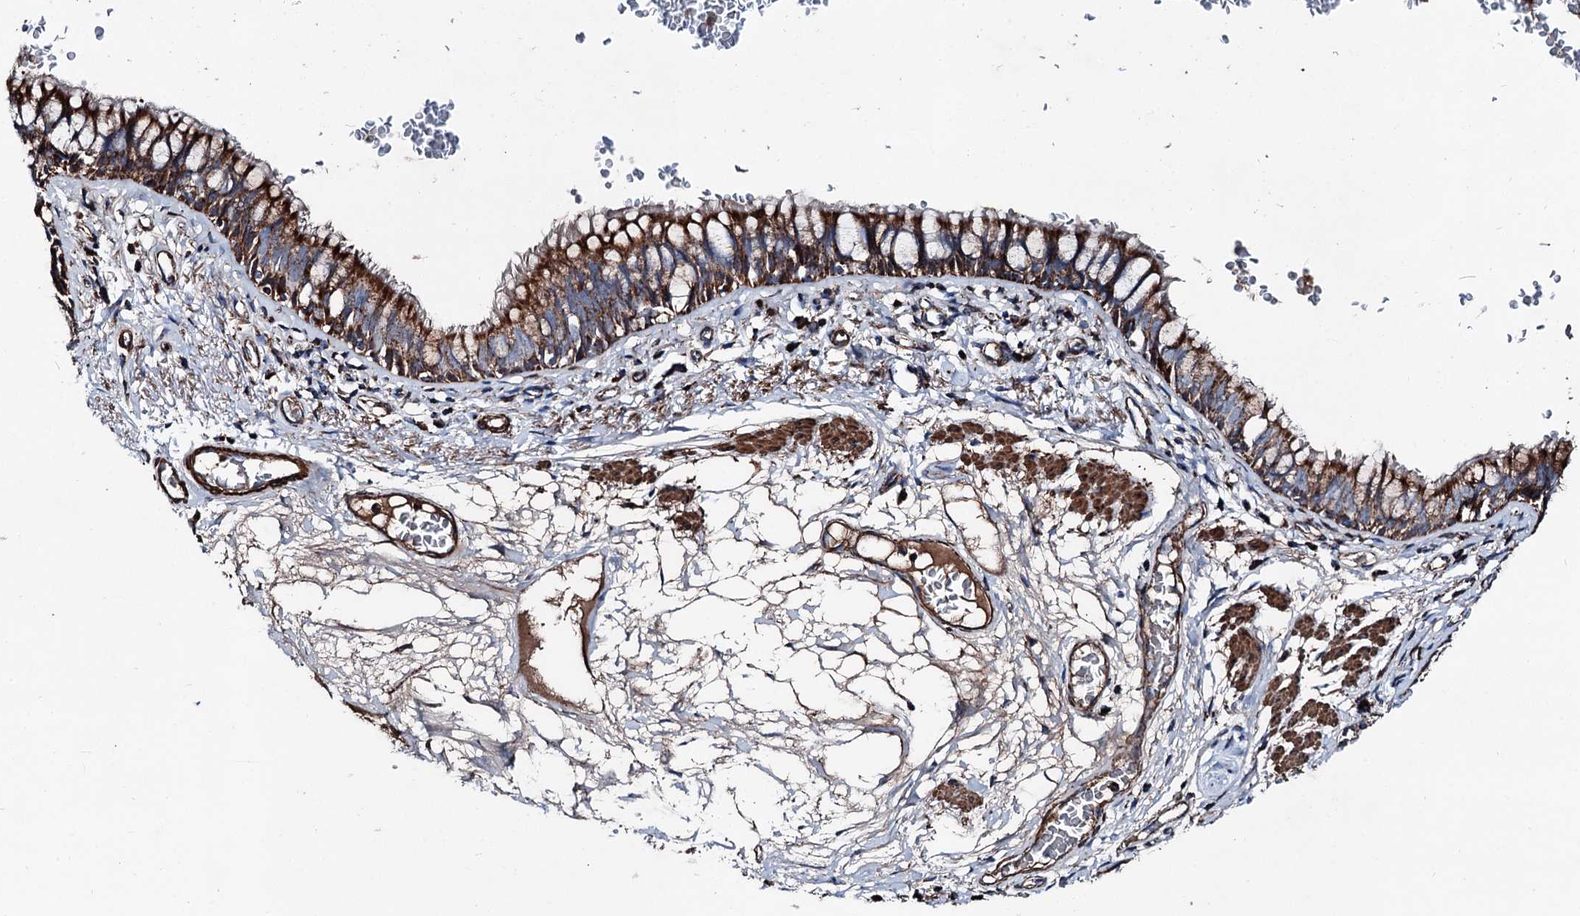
{"staining": {"intensity": "strong", "quantity": ">75%", "location": "cytoplasmic/membranous"}, "tissue": "bronchus", "cell_type": "Respiratory epithelial cells", "image_type": "normal", "snomed": [{"axis": "morphology", "description": "Normal tissue, NOS"}, {"axis": "topography", "description": "Cartilage tissue"}, {"axis": "topography", "description": "Bronchus"}], "caption": "IHC histopathology image of unremarkable bronchus: bronchus stained using immunohistochemistry (IHC) demonstrates high levels of strong protein expression localized specifically in the cytoplasmic/membranous of respiratory epithelial cells, appearing as a cytoplasmic/membranous brown color.", "gene": "DDIAS", "patient": {"sex": "female", "age": 36}}